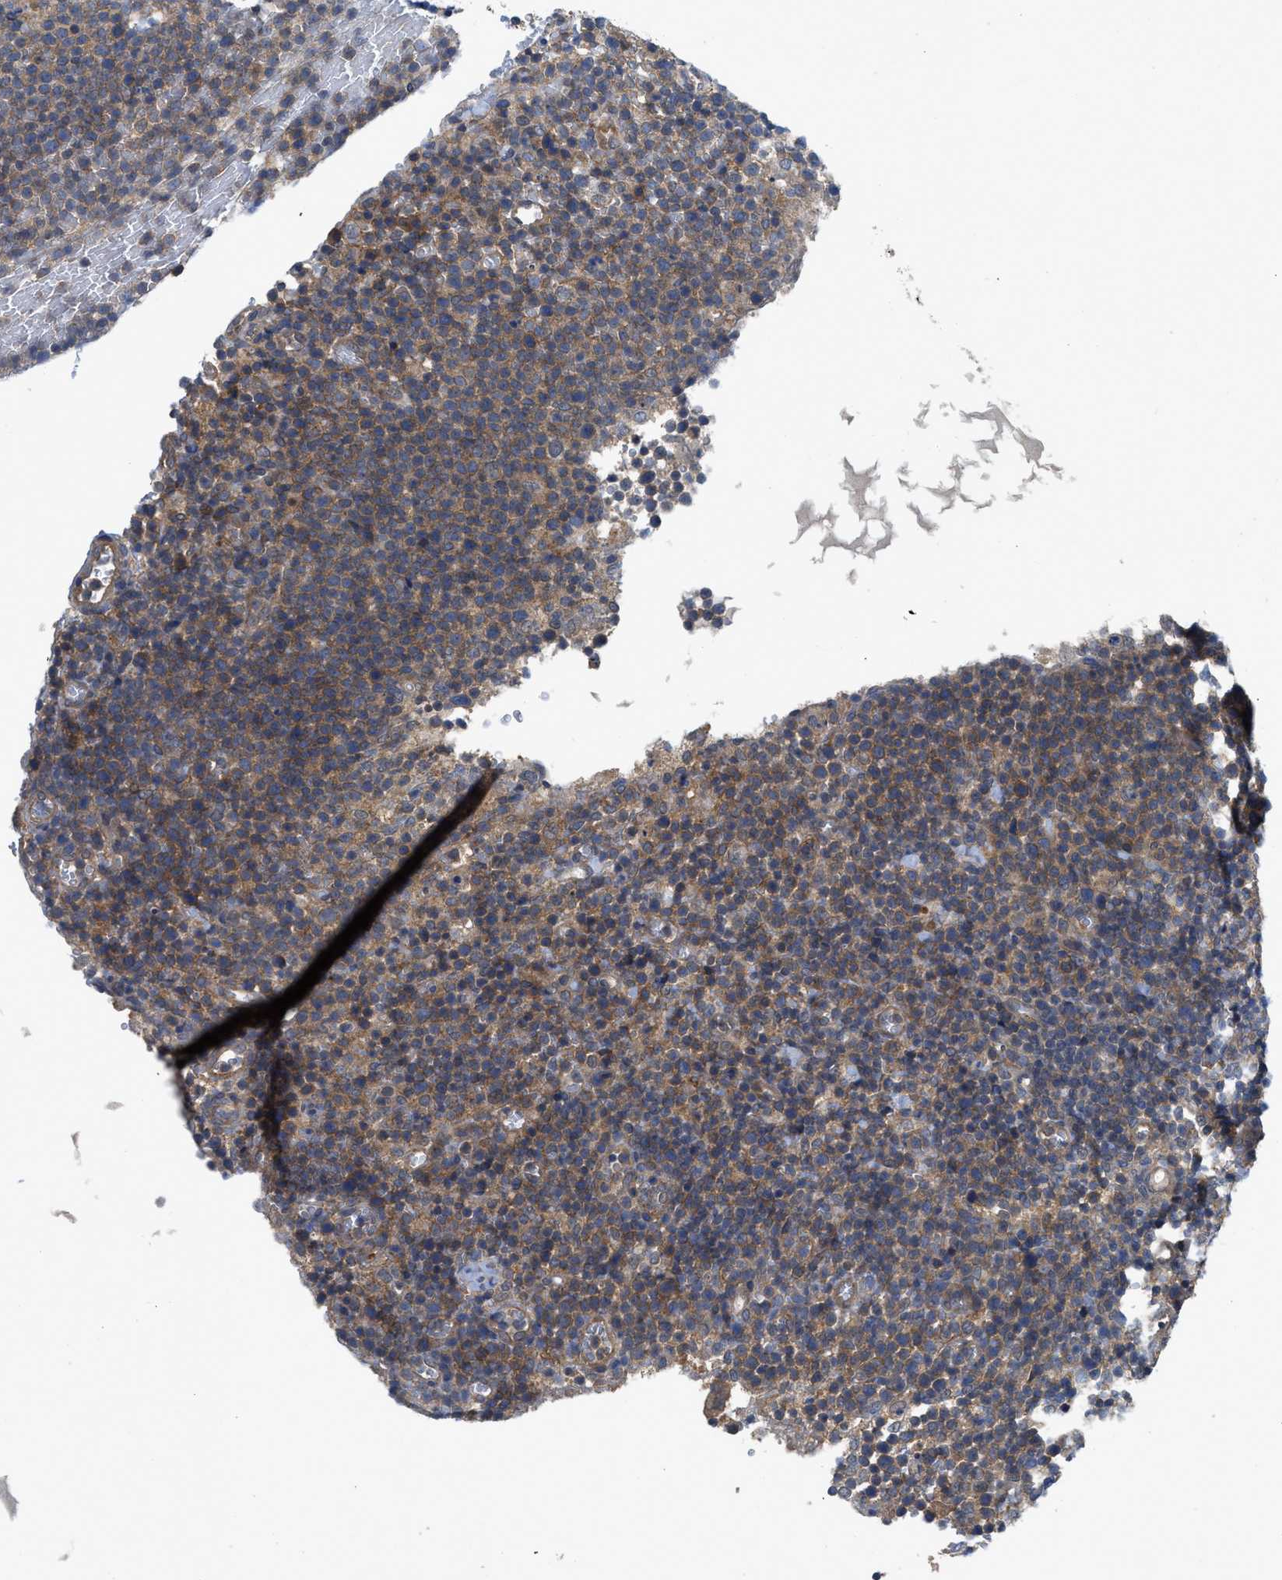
{"staining": {"intensity": "weak", "quantity": "25%-75%", "location": "cytoplasmic/membranous"}, "tissue": "lymphoma", "cell_type": "Tumor cells", "image_type": "cancer", "snomed": [{"axis": "morphology", "description": "Malignant lymphoma, non-Hodgkin's type, High grade"}, {"axis": "topography", "description": "Lymph node"}], "caption": "An immunohistochemistry (IHC) micrograph of neoplastic tissue is shown. Protein staining in brown labels weak cytoplasmic/membranous positivity in high-grade malignant lymphoma, non-Hodgkin's type within tumor cells. The staining was performed using DAB (3,3'-diaminobenzidine) to visualize the protein expression in brown, while the nuclei were stained in blue with hematoxylin (Magnification: 20x).", "gene": "PANX1", "patient": {"sex": "male", "age": 61}}